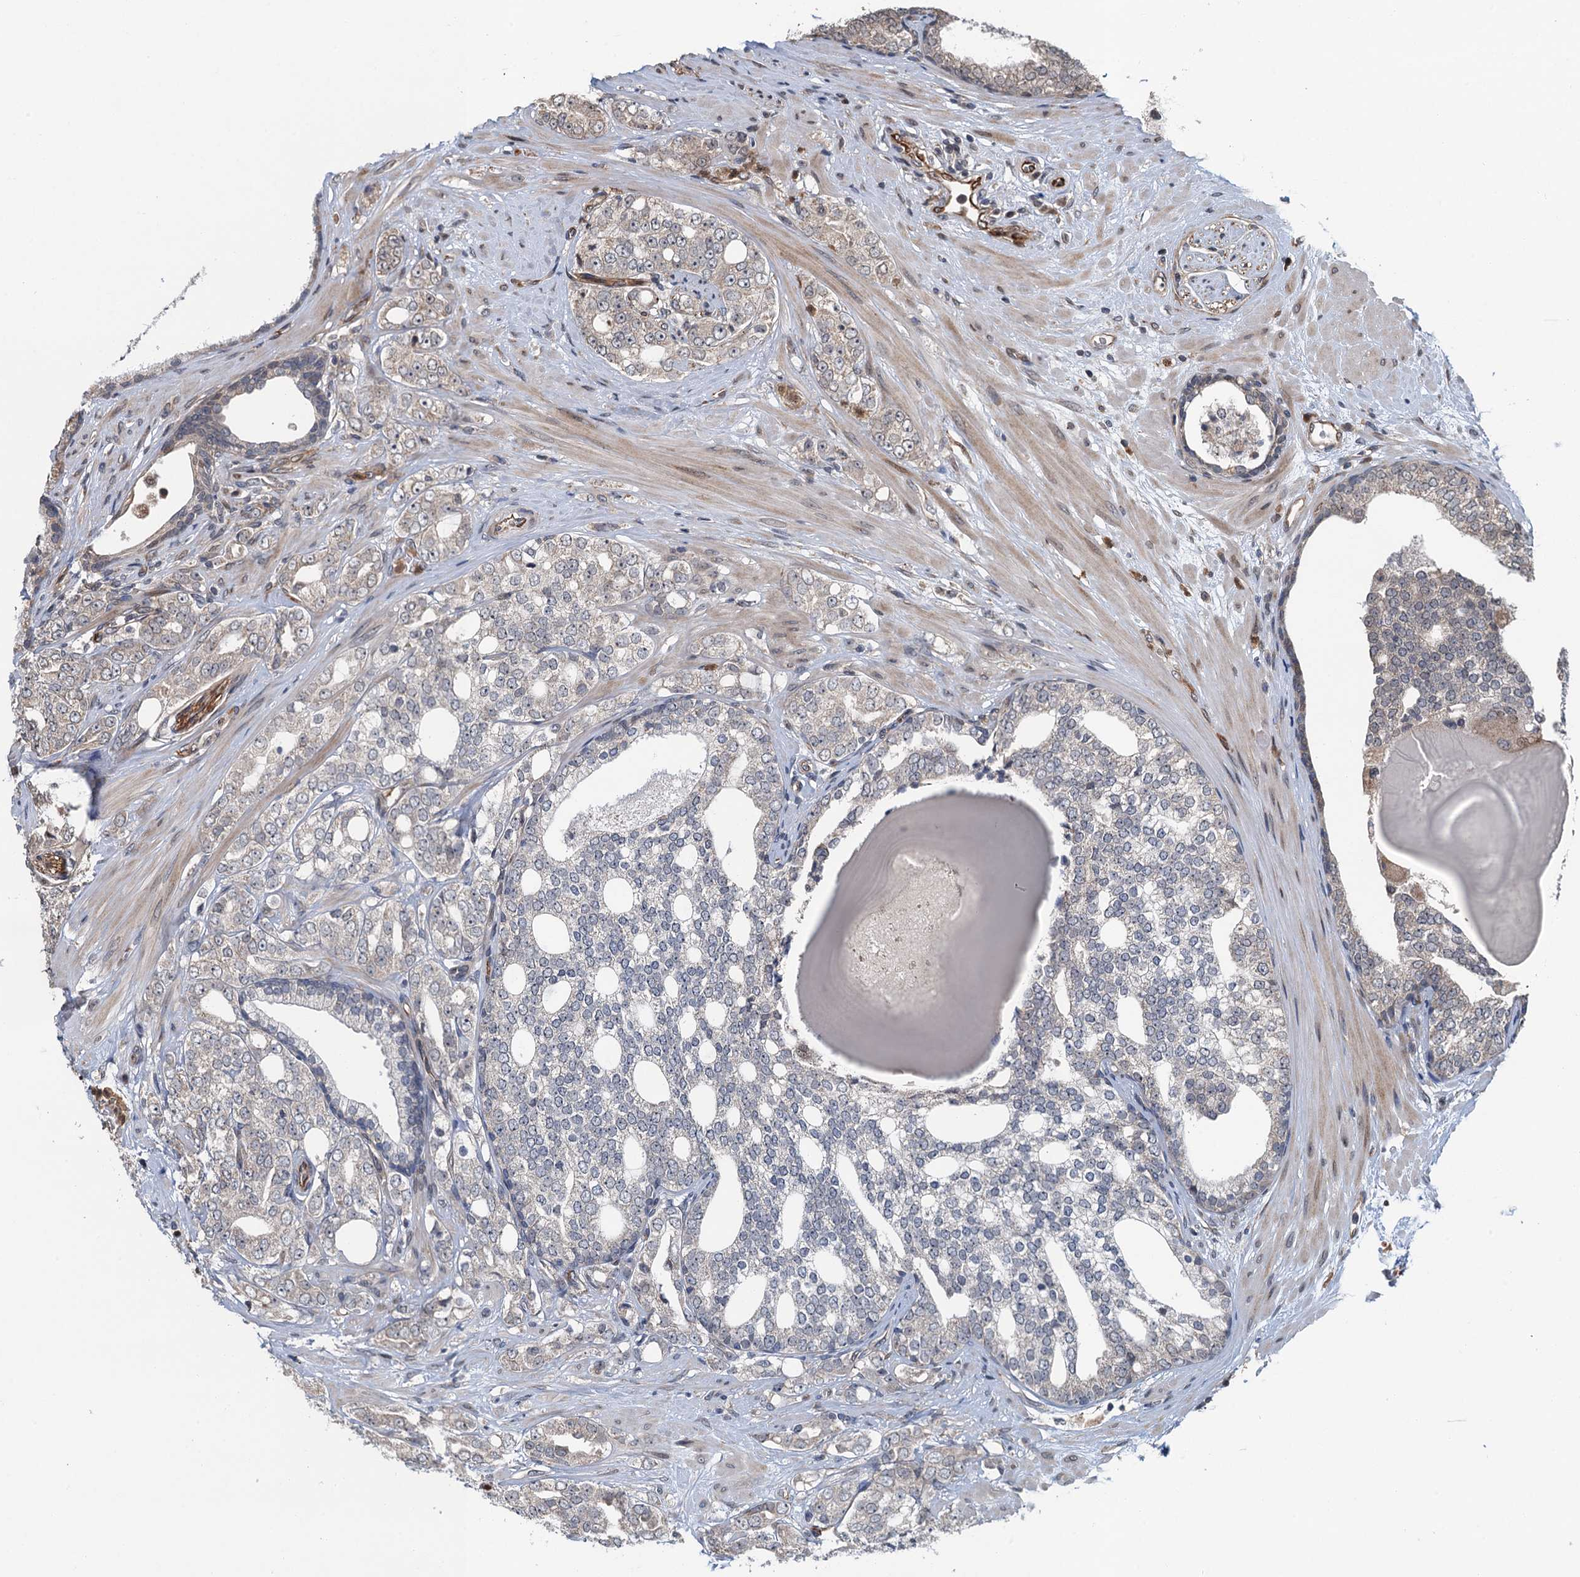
{"staining": {"intensity": "negative", "quantity": "none", "location": "none"}, "tissue": "prostate cancer", "cell_type": "Tumor cells", "image_type": "cancer", "snomed": [{"axis": "morphology", "description": "Adenocarcinoma, High grade"}, {"axis": "topography", "description": "Prostate"}], "caption": "A micrograph of prostate cancer (high-grade adenocarcinoma) stained for a protein demonstrates no brown staining in tumor cells.", "gene": "WHAMM", "patient": {"sex": "male", "age": 64}}